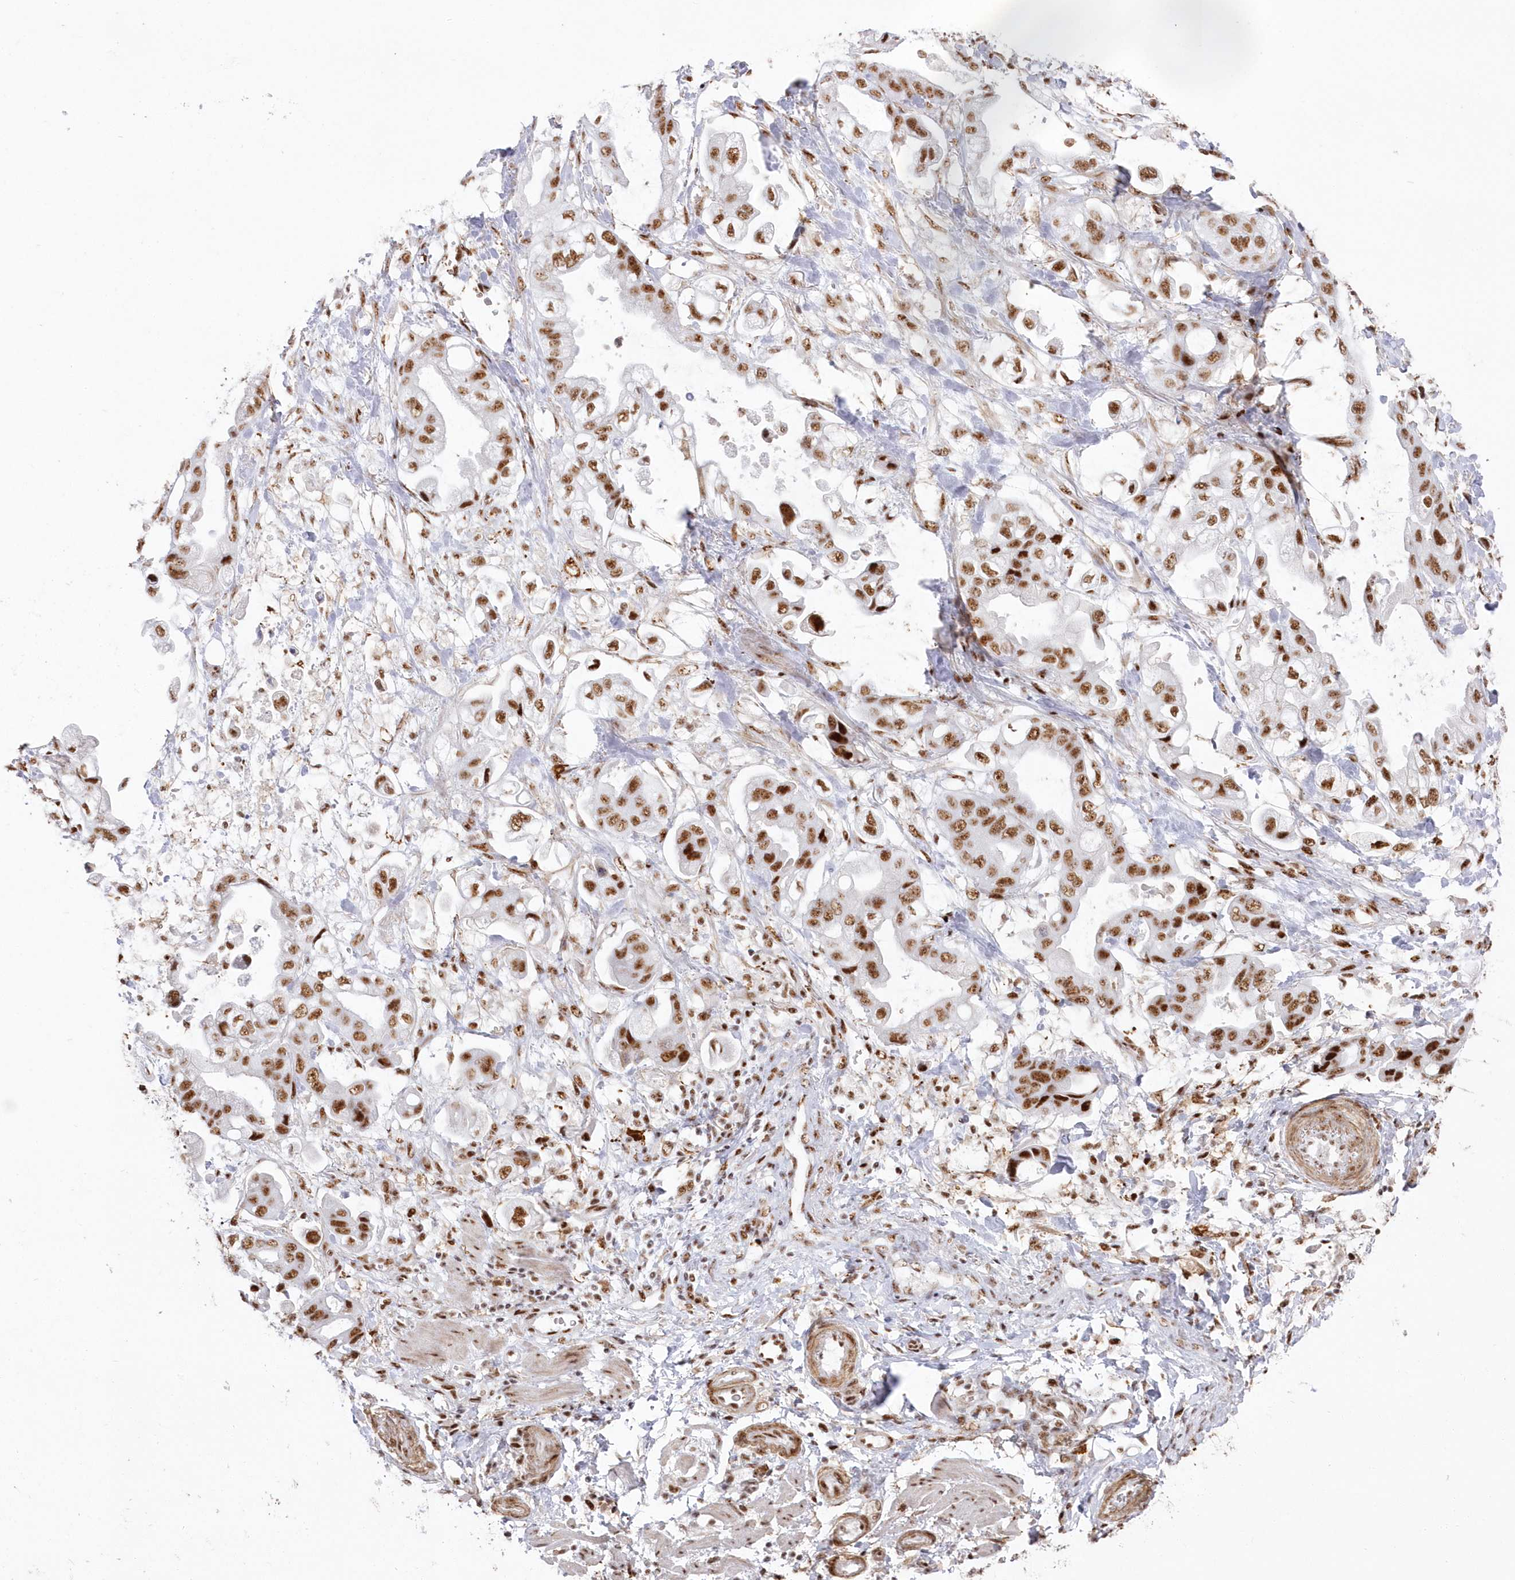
{"staining": {"intensity": "moderate", "quantity": ">75%", "location": "nuclear"}, "tissue": "stomach cancer", "cell_type": "Tumor cells", "image_type": "cancer", "snomed": [{"axis": "morphology", "description": "Adenocarcinoma, NOS"}, {"axis": "topography", "description": "Stomach"}], "caption": "Immunohistochemistry (DAB) staining of human stomach cancer shows moderate nuclear protein positivity in about >75% of tumor cells.", "gene": "DDX46", "patient": {"sex": "male", "age": 62}}